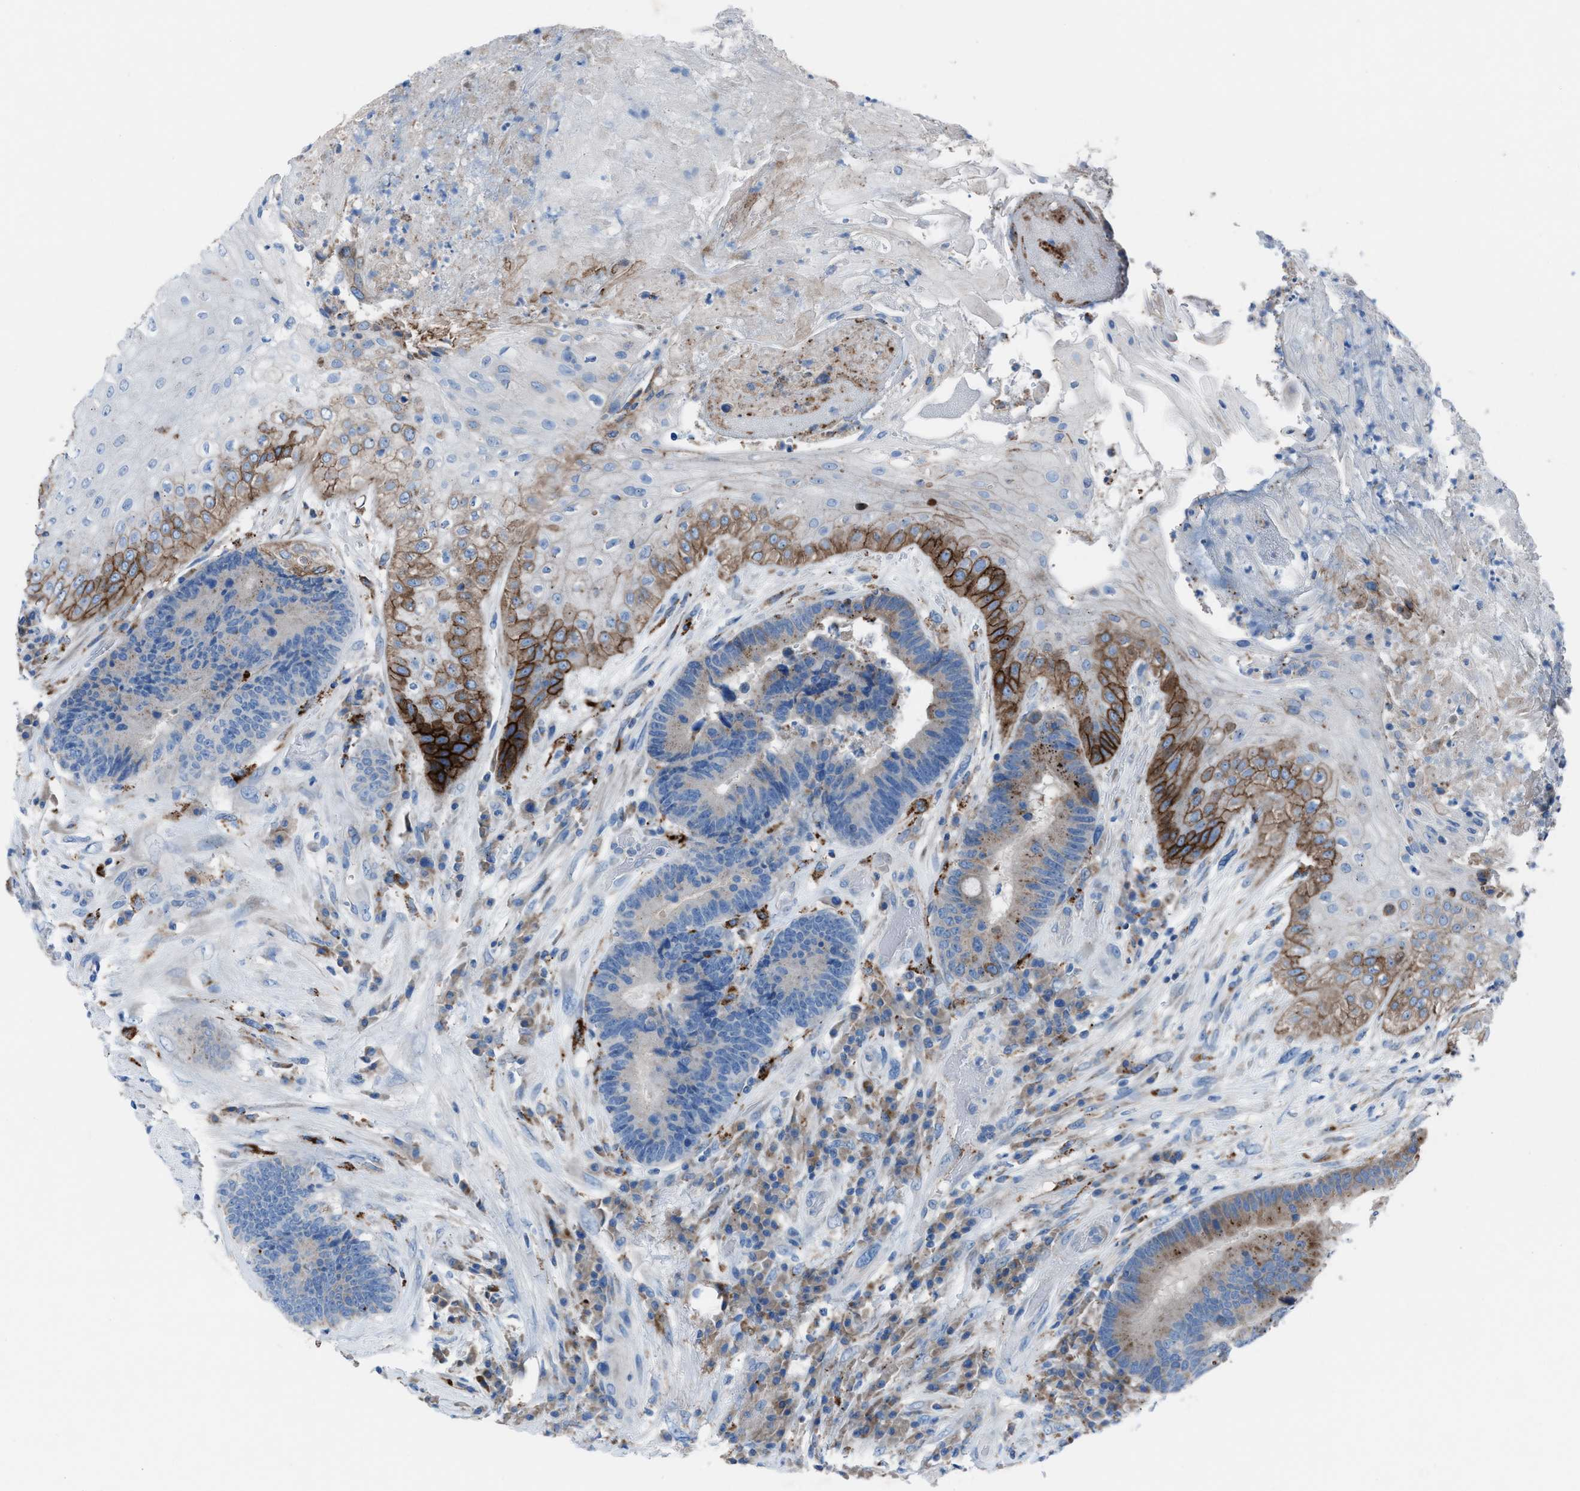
{"staining": {"intensity": "weak", "quantity": "<25%", "location": "cytoplasmic/membranous"}, "tissue": "colorectal cancer", "cell_type": "Tumor cells", "image_type": "cancer", "snomed": [{"axis": "morphology", "description": "Adenocarcinoma, NOS"}, {"axis": "topography", "description": "Rectum"}, {"axis": "topography", "description": "Anal"}], "caption": "Immunohistochemical staining of colorectal adenocarcinoma shows no significant positivity in tumor cells. Brightfield microscopy of IHC stained with DAB (brown) and hematoxylin (blue), captured at high magnification.", "gene": "CD1B", "patient": {"sex": "female", "age": 89}}